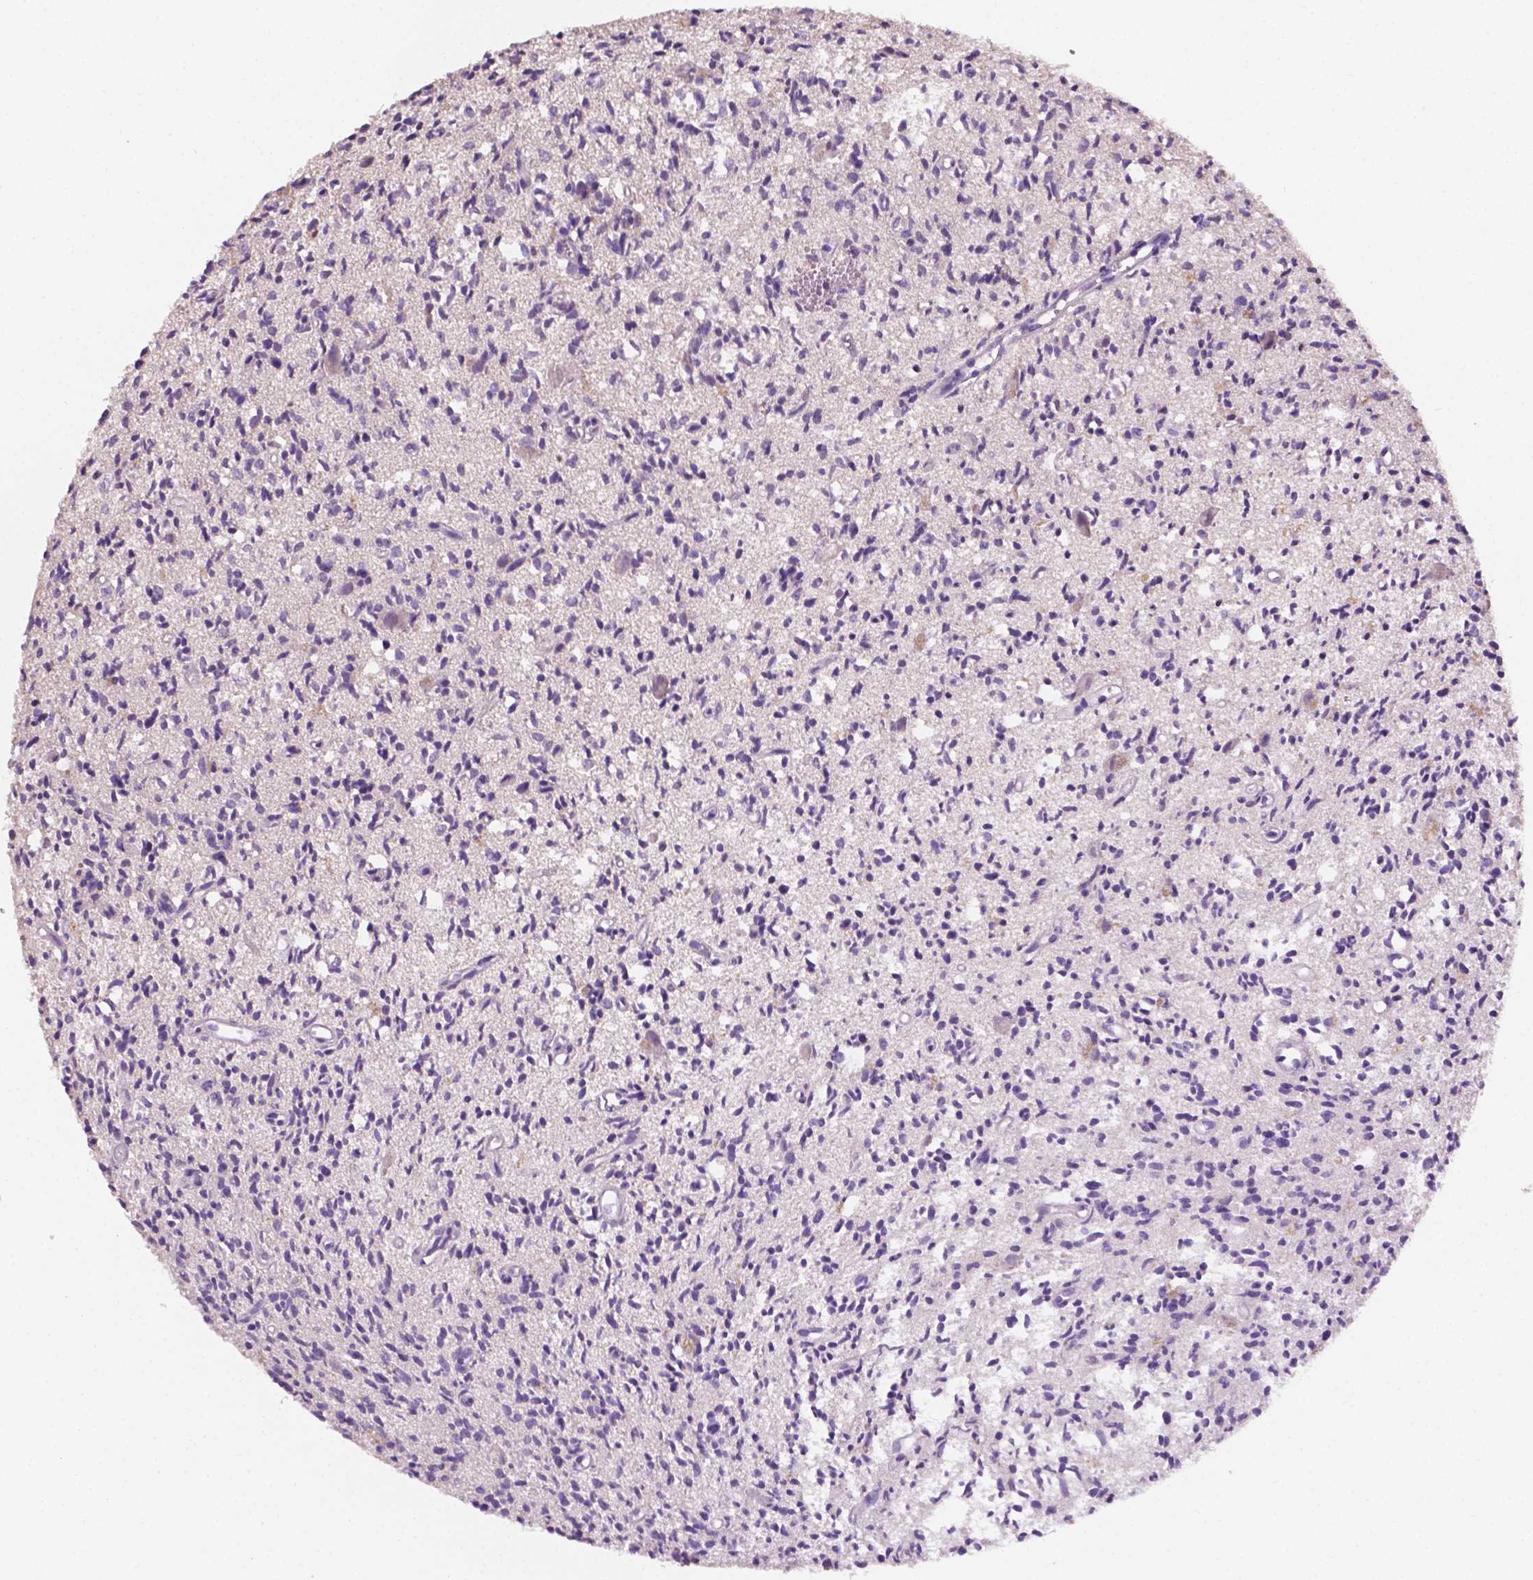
{"staining": {"intensity": "negative", "quantity": "none", "location": "none"}, "tissue": "glioma", "cell_type": "Tumor cells", "image_type": "cancer", "snomed": [{"axis": "morphology", "description": "Glioma, malignant, Low grade"}, {"axis": "topography", "description": "Brain"}], "caption": "An IHC histopathology image of glioma is shown. There is no staining in tumor cells of glioma.", "gene": "MROH6", "patient": {"sex": "male", "age": 64}}